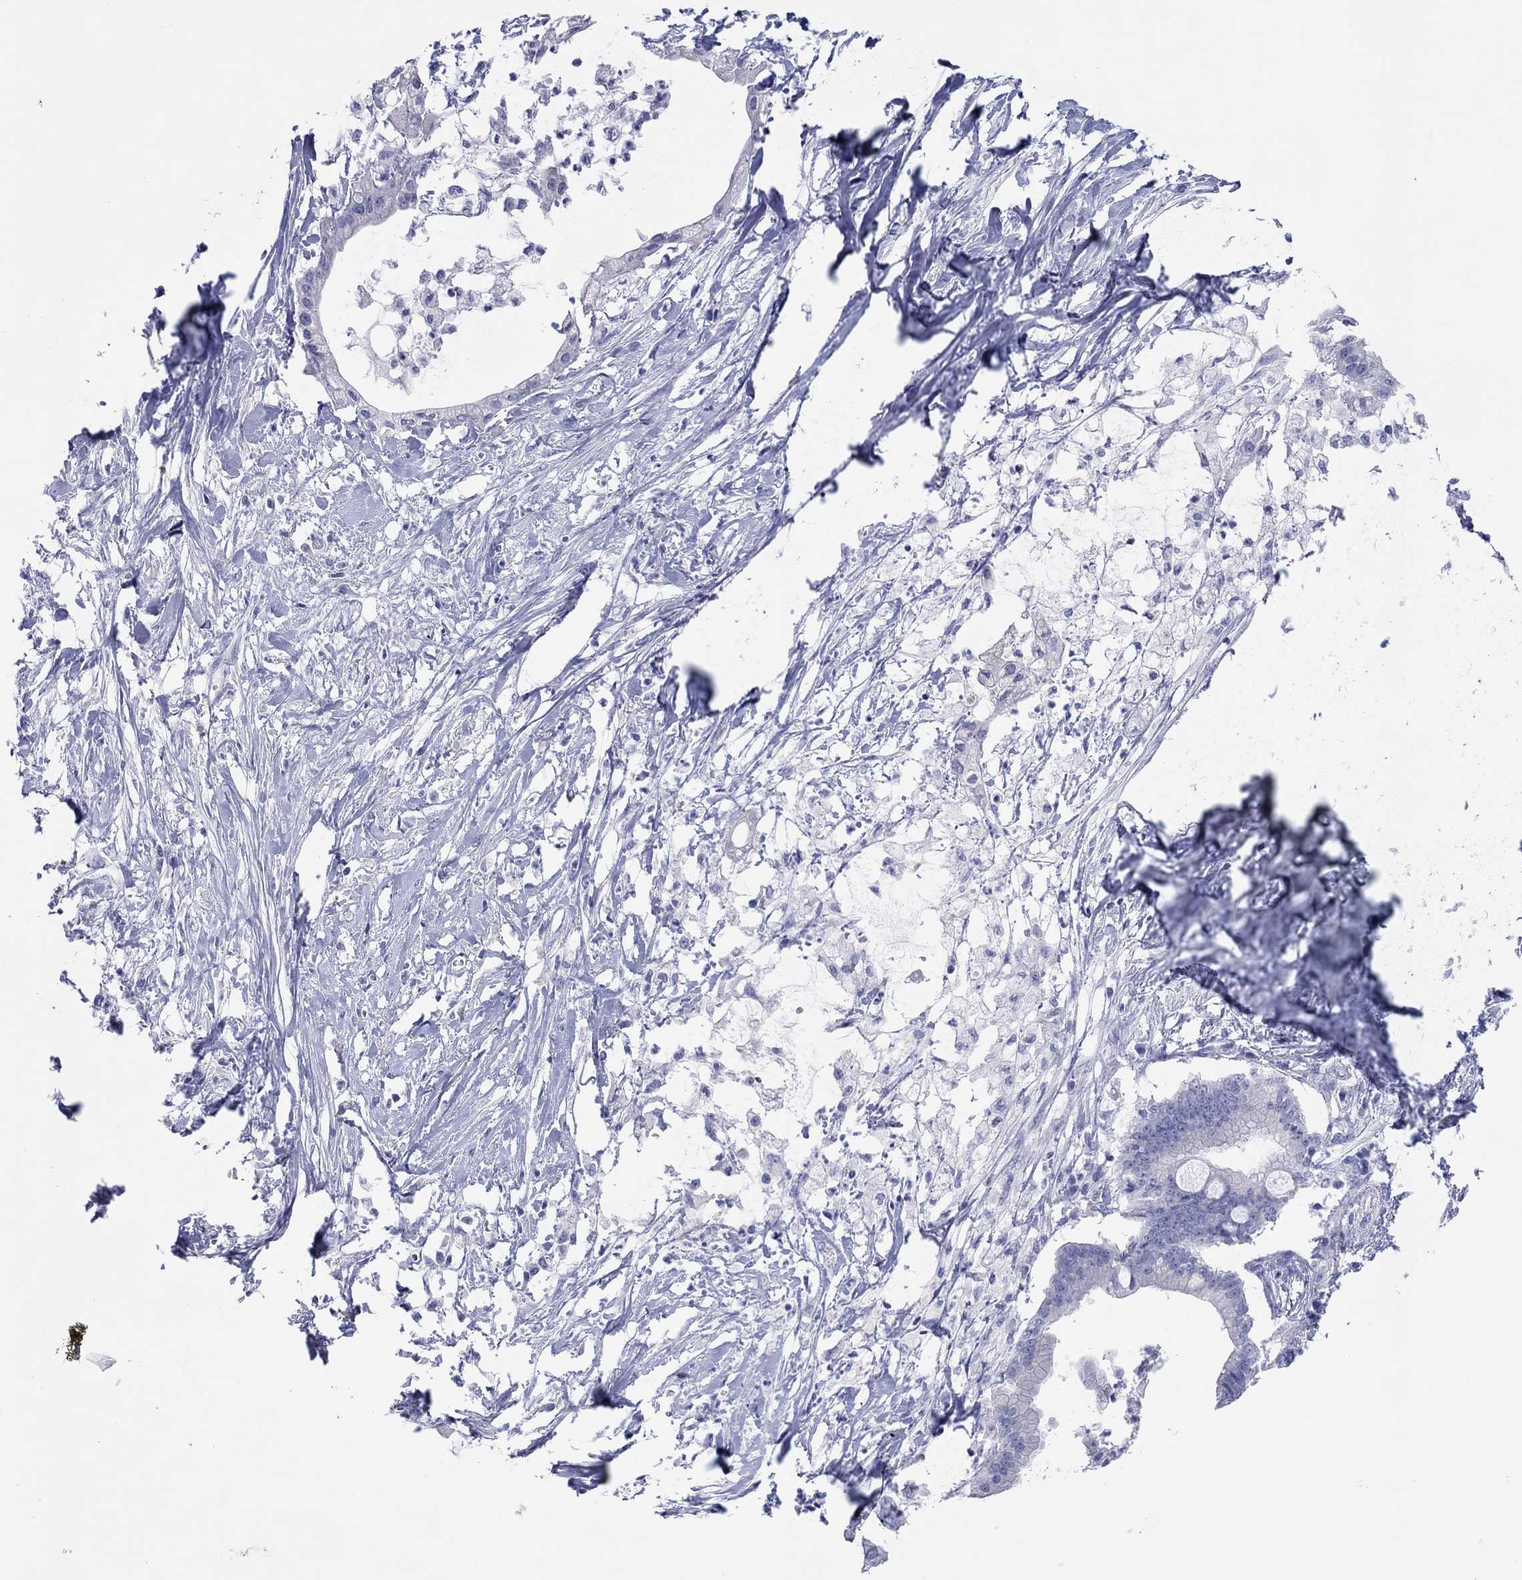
{"staining": {"intensity": "negative", "quantity": "none", "location": "none"}, "tissue": "pancreatic cancer", "cell_type": "Tumor cells", "image_type": "cancer", "snomed": [{"axis": "morphology", "description": "Normal tissue, NOS"}, {"axis": "morphology", "description": "Adenocarcinoma, NOS"}, {"axis": "topography", "description": "Pancreas"}], "caption": "This is an immunohistochemistry micrograph of human pancreatic cancer (adenocarcinoma). There is no staining in tumor cells.", "gene": "ERICH3", "patient": {"sex": "female", "age": 58}}